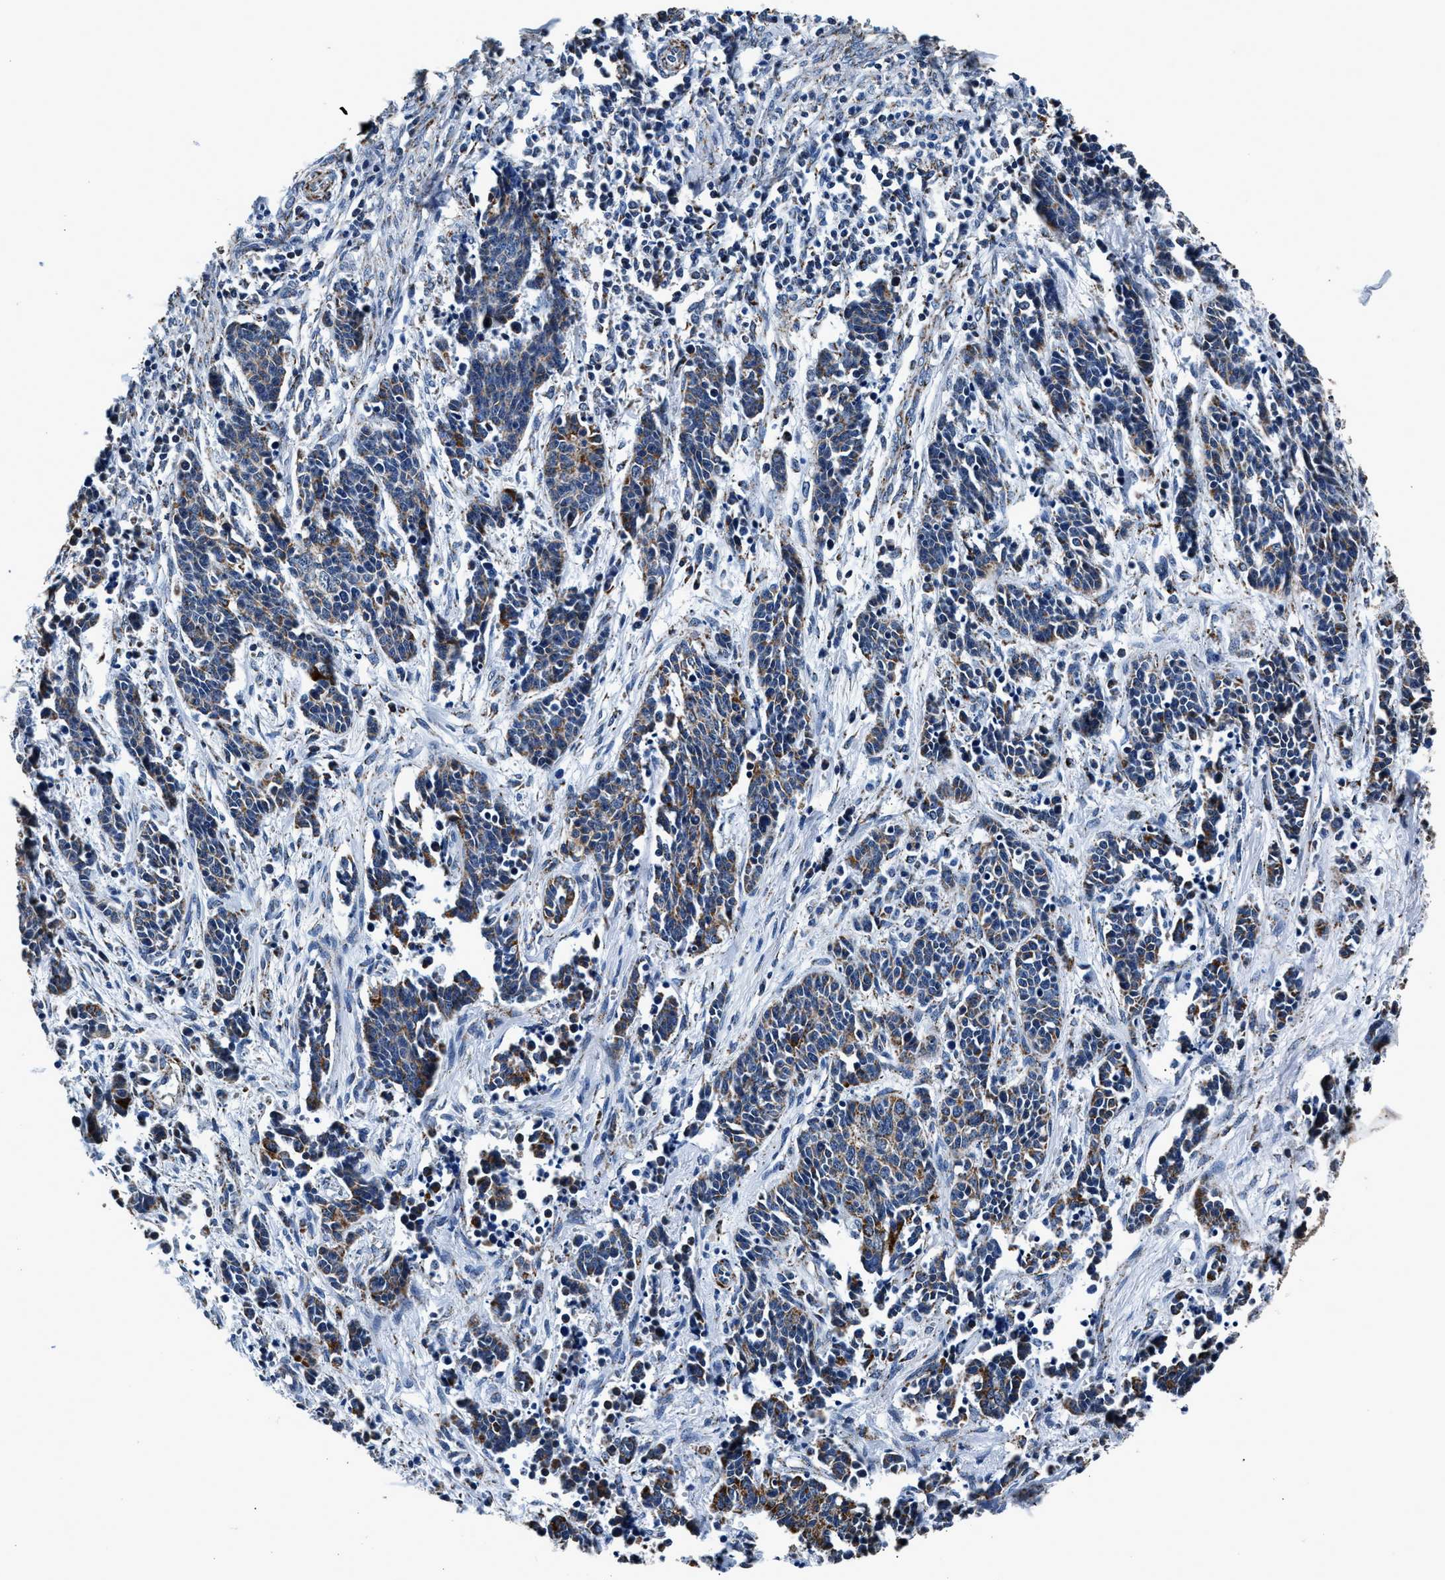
{"staining": {"intensity": "moderate", "quantity": "25%-75%", "location": "cytoplasmic/membranous"}, "tissue": "cervical cancer", "cell_type": "Tumor cells", "image_type": "cancer", "snomed": [{"axis": "morphology", "description": "Squamous cell carcinoma, NOS"}, {"axis": "topography", "description": "Cervix"}], "caption": "Immunohistochemical staining of human cervical cancer (squamous cell carcinoma) reveals medium levels of moderate cytoplasmic/membranous protein staining in about 25%-75% of tumor cells.", "gene": "HIBADH", "patient": {"sex": "female", "age": 35}}